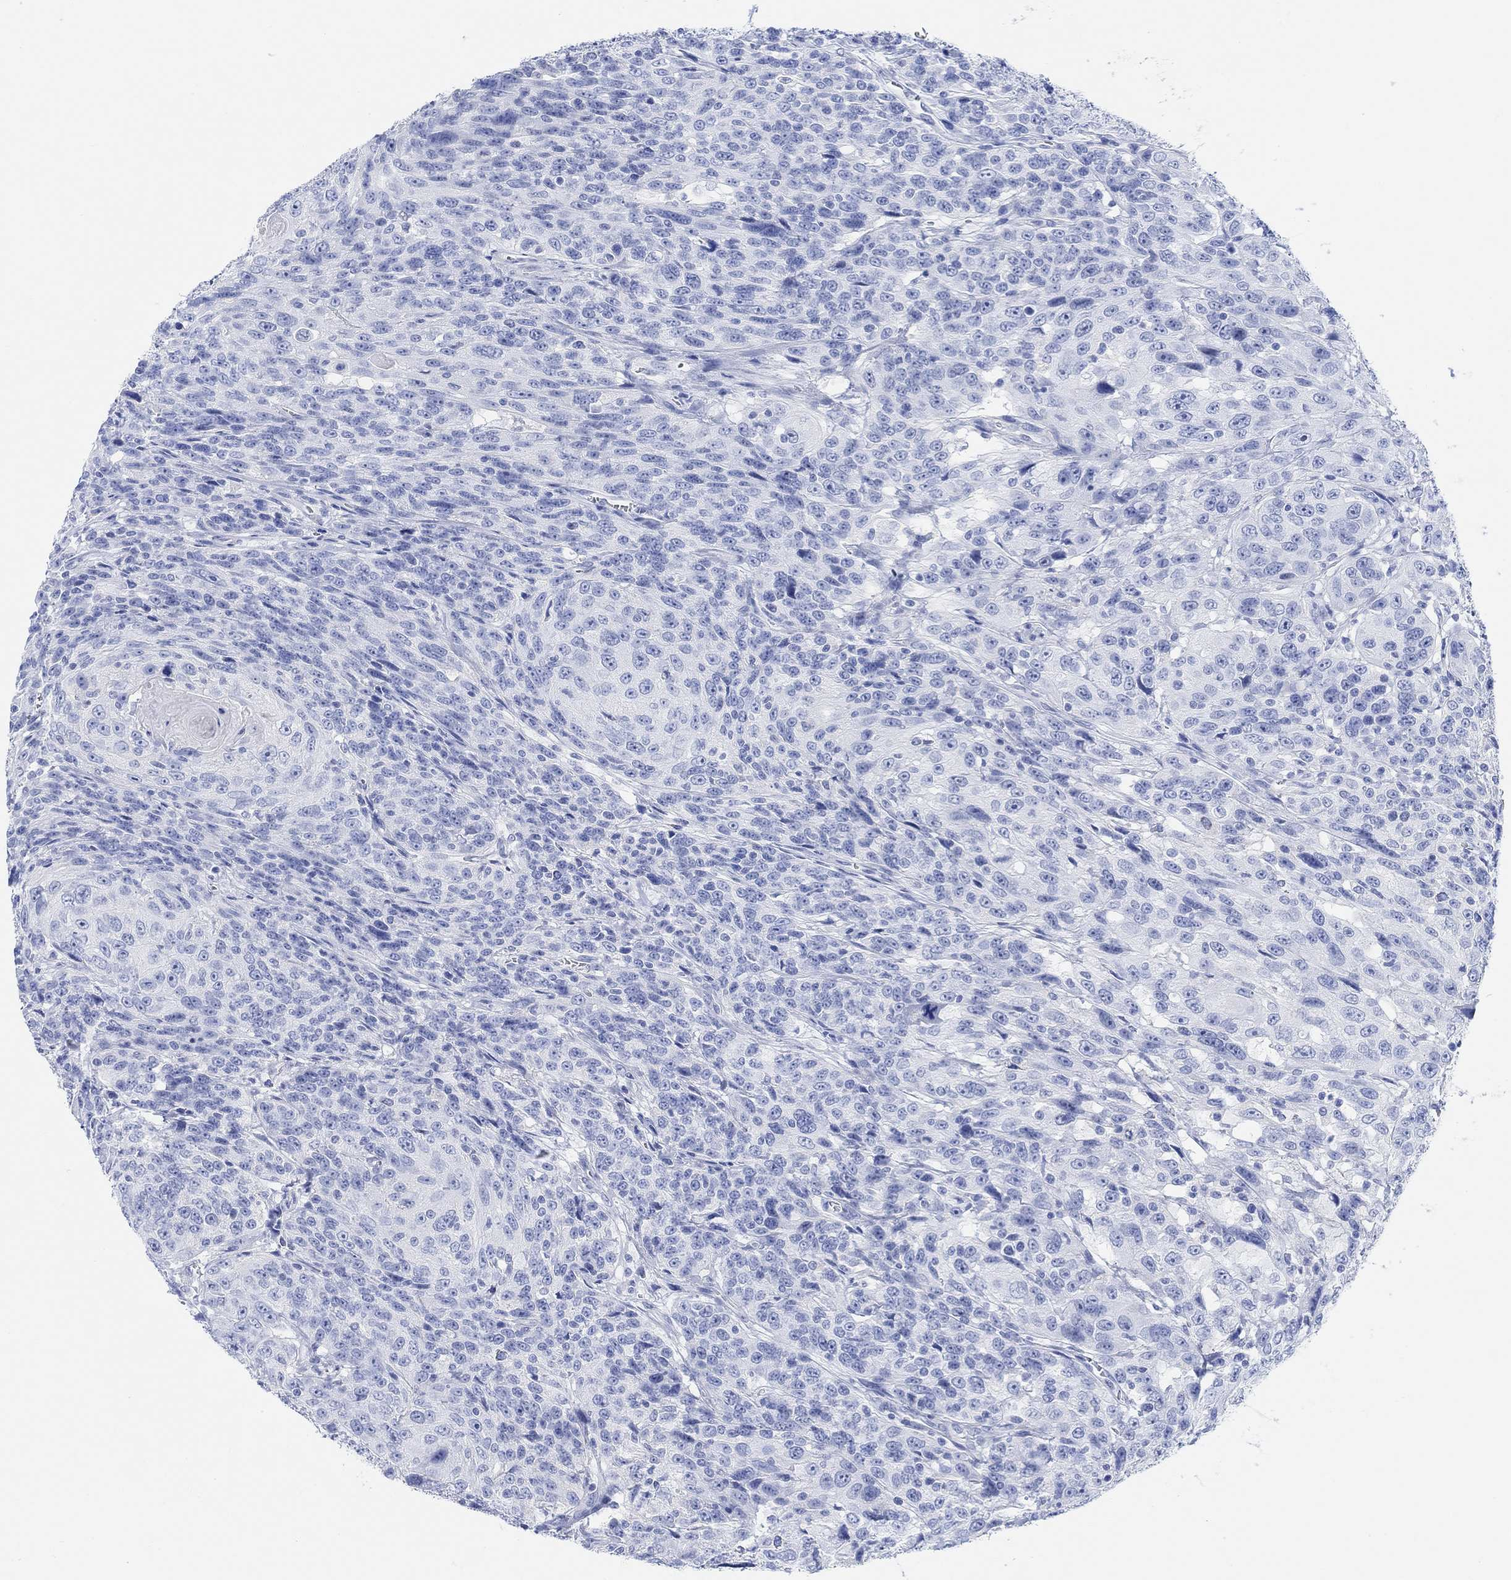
{"staining": {"intensity": "negative", "quantity": "none", "location": "none"}, "tissue": "urothelial cancer", "cell_type": "Tumor cells", "image_type": "cancer", "snomed": [{"axis": "morphology", "description": "Urothelial carcinoma, NOS"}, {"axis": "morphology", "description": "Urothelial carcinoma, High grade"}, {"axis": "topography", "description": "Urinary bladder"}], "caption": "Immunohistochemistry (IHC) histopathology image of neoplastic tissue: human urothelial cancer stained with DAB exhibits no significant protein positivity in tumor cells.", "gene": "ANKRD33", "patient": {"sex": "female", "age": 73}}